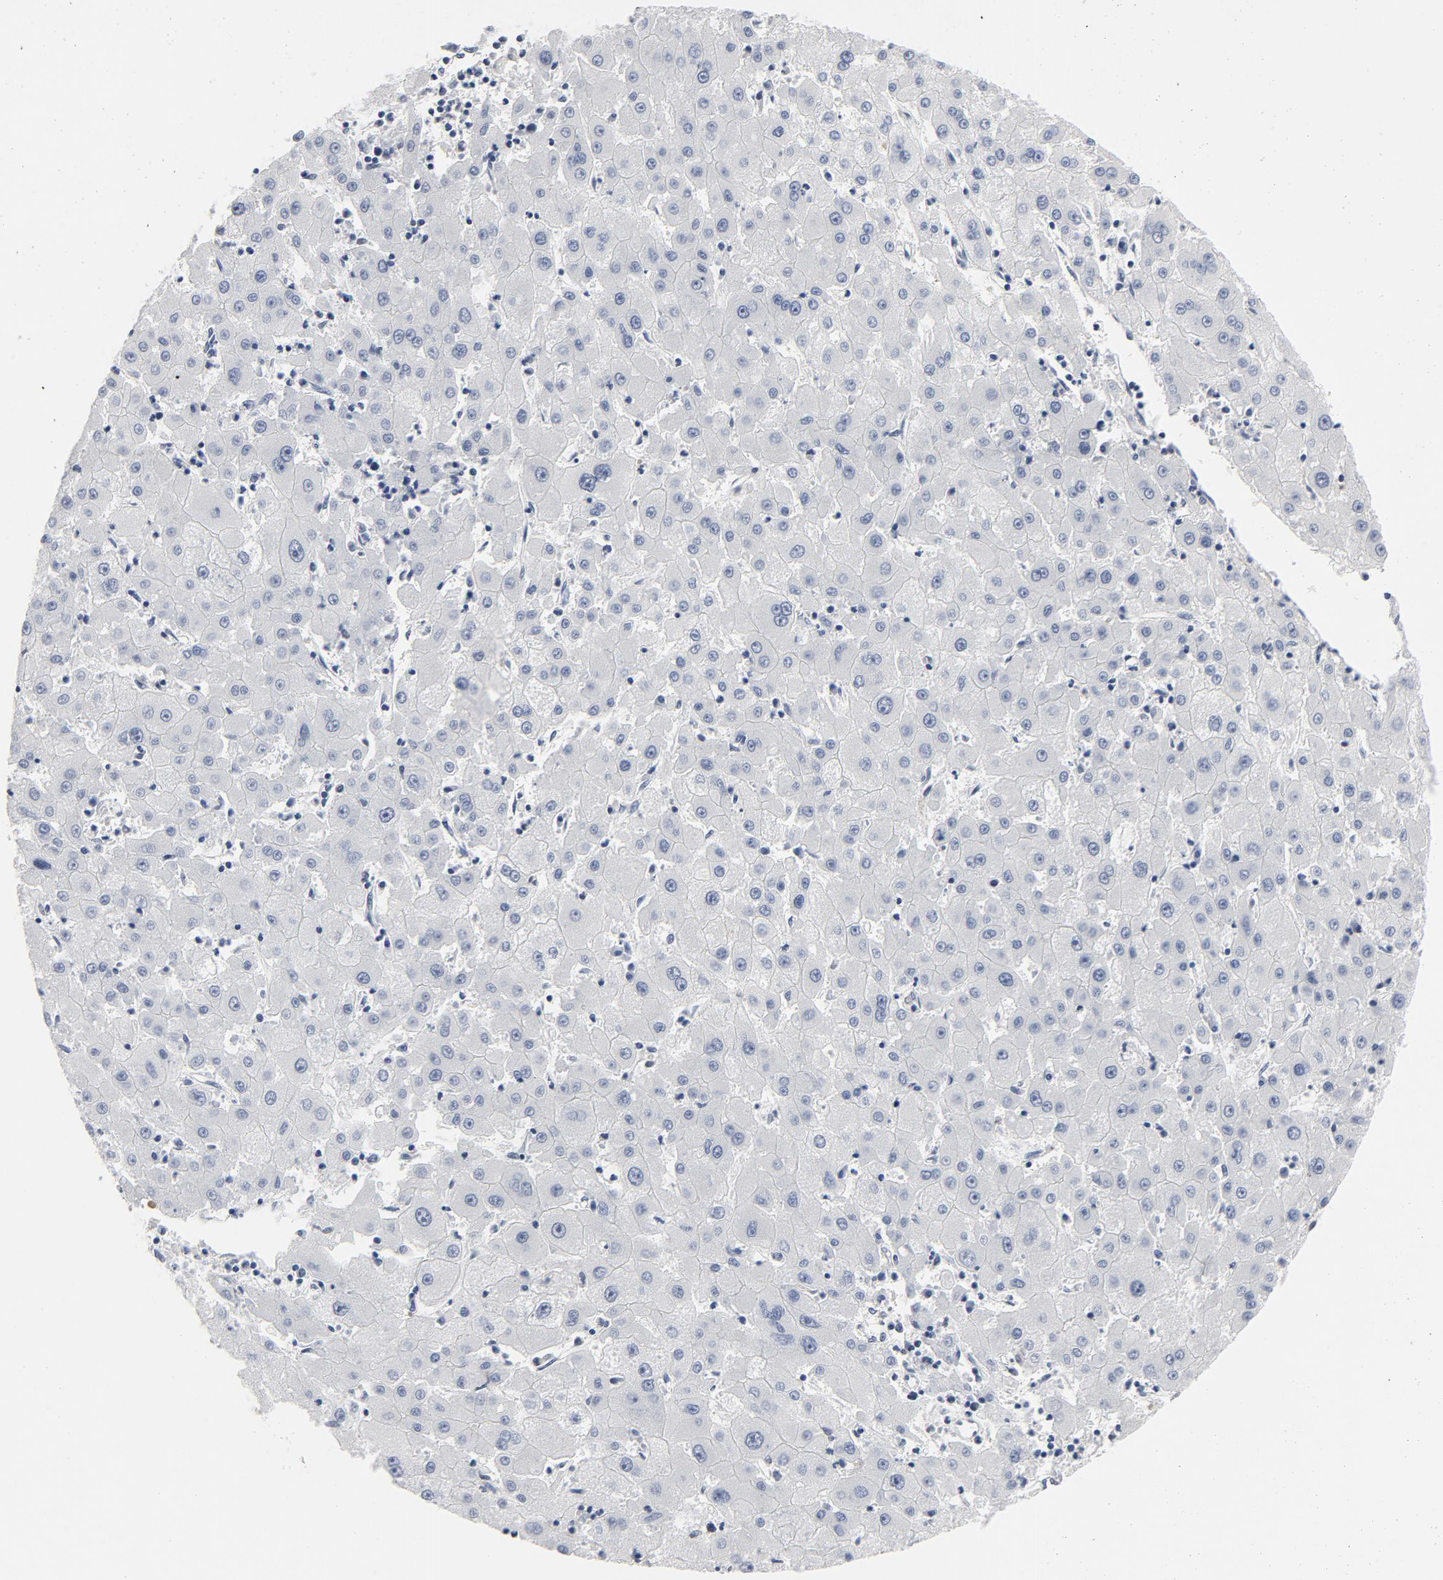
{"staining": {"intensity": "negative", "quantity": "none", "location": "none"}, "tissue": "liver cancer", "cell_type": "Tumor cells", "image_type": "cancer", "snomed": [{"axis": "morphology", "description": "Carcinoma, Hepatocellular, NOS"}, {"axis": "topography", "description": "Liver"}], "caption": "Photomicrograph shows no protein expression in tumor cells of hepatocellular carcinoma (liver) tissue.", "gene": "NFKB1", "patient": {"sex": "male", "age": 72}}